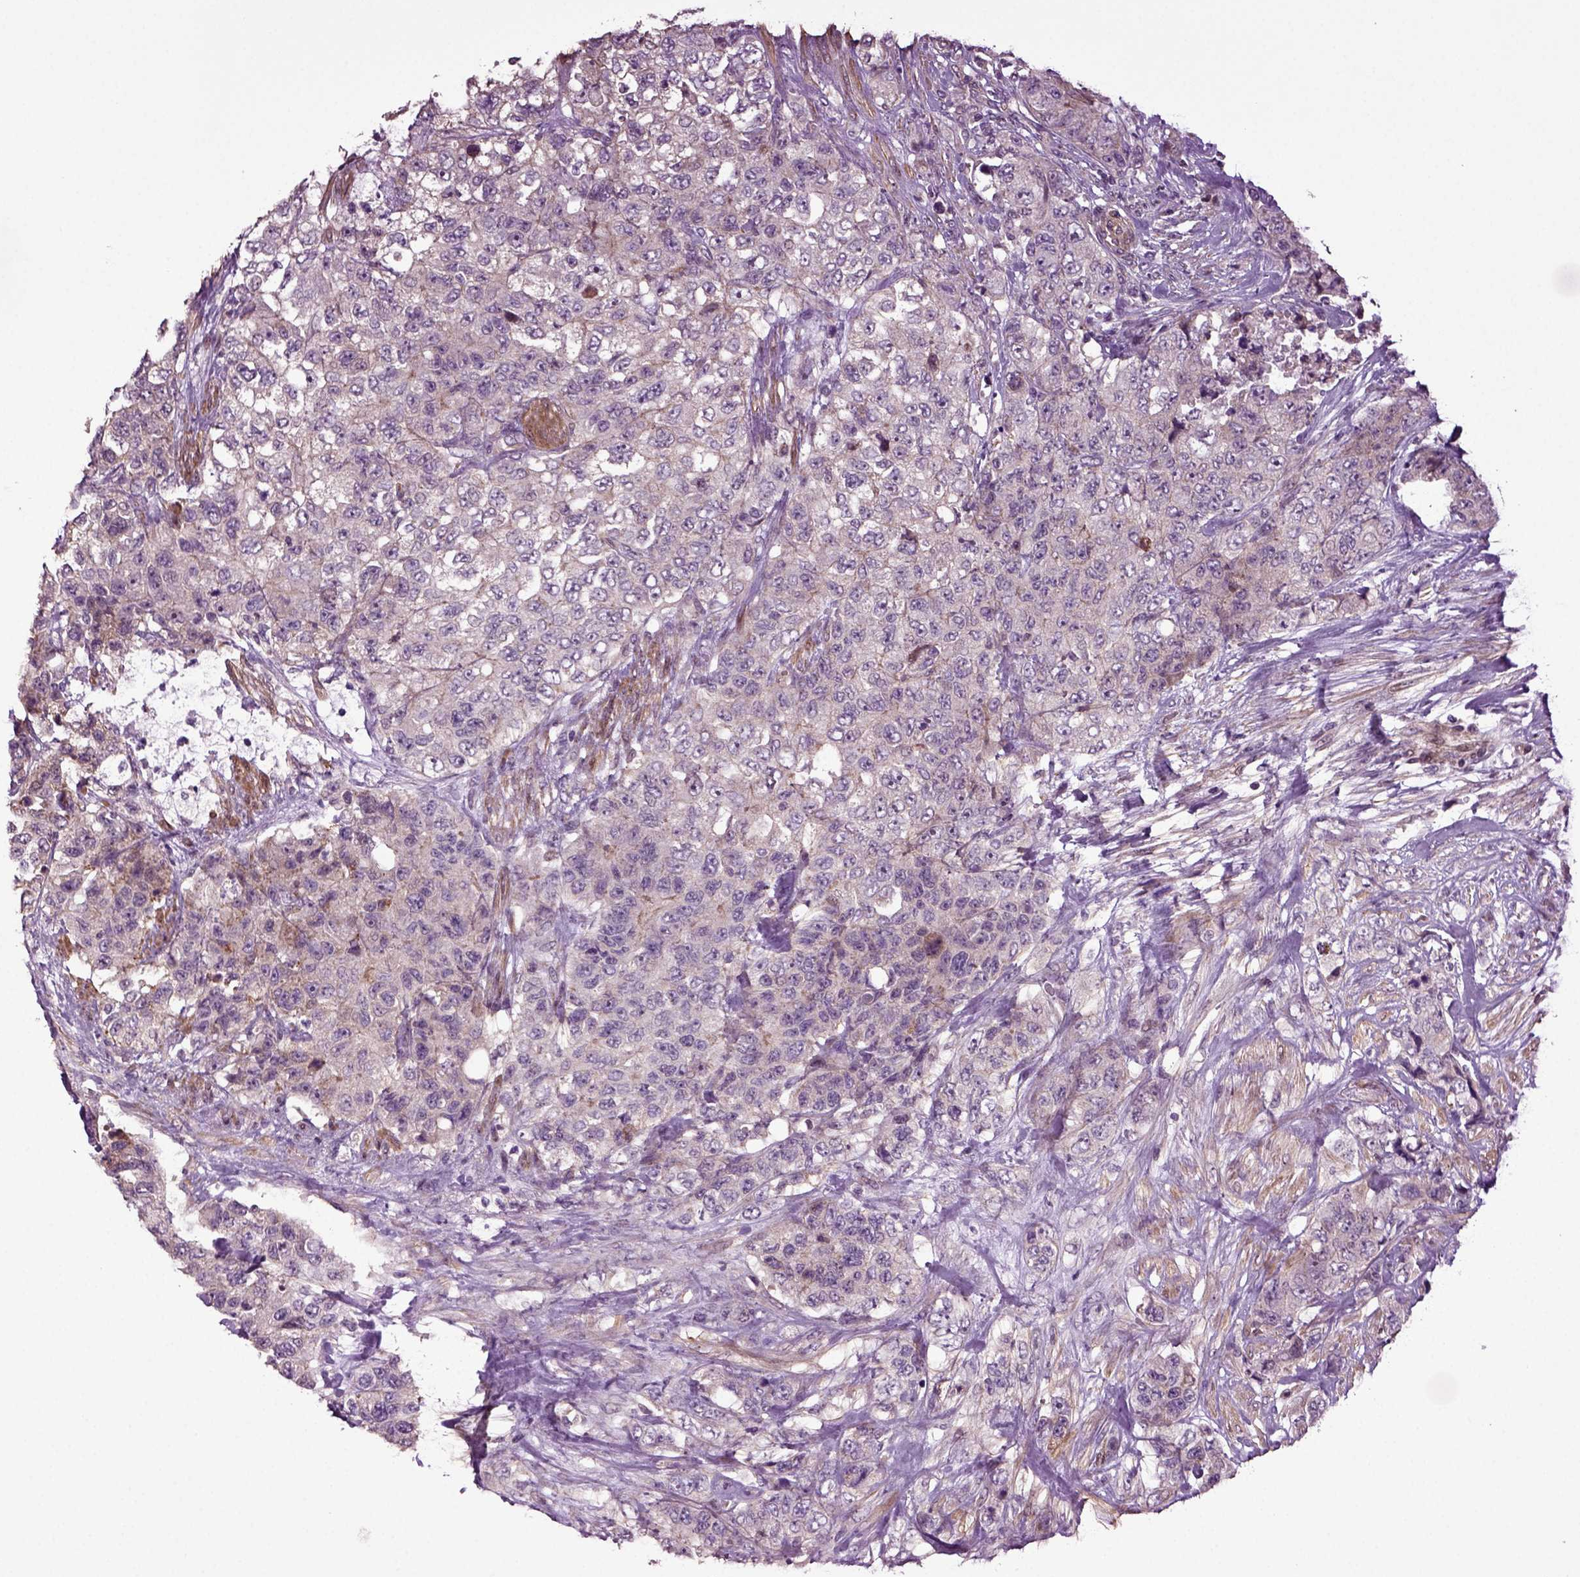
{"staining": {"intensity": "negative", "quantity": "none", "location": "none"}, "tissue": "urothelial cancer", "cell_type": "Tumor cells", "image_type": "cancer", "snomed": [{"axis": "morphology", "description": "Urothelial carcinoma, High grade"}, {"axis": "topography", "description": "Urinary bladder"}], "caption": "Histopathology image shows no protein positivity in tumor cells of urothelial cancer tissue.", "gene": "HAGHL", "patient": {"sex": "female", "age": 78}}